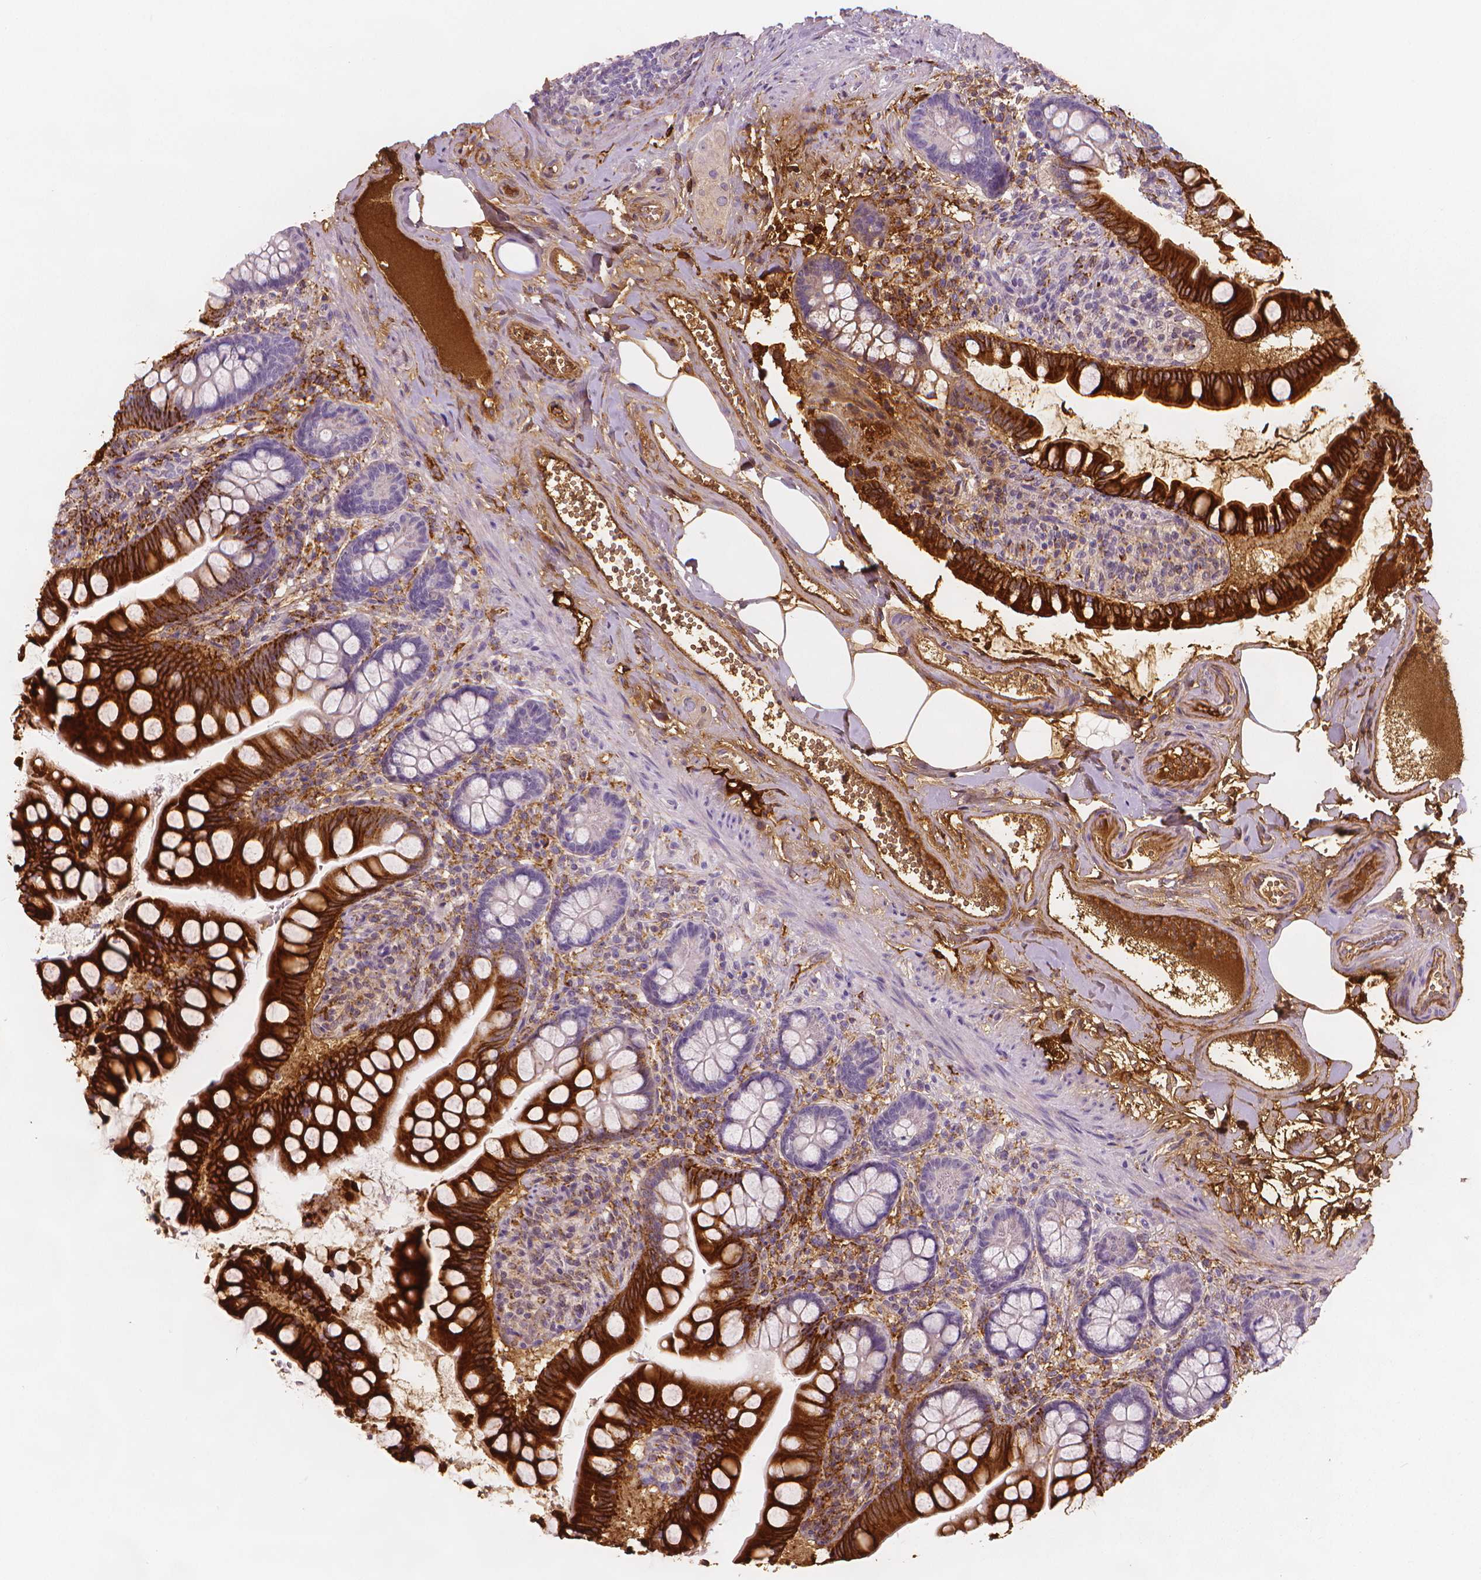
{"staining": {"intensity": "strong", "quantity": "25%-75%", "location": "cytoplasmic/membranous"}, "tissue": "small intestine", "cell_type": "Glandular cells", "image_type": "normal", "snomed": [{"axis": "morphology", "description": "Normal tissue, NOS"}, {"axis": "topography", "description": "Small intestine"}], "caption": "Immunohistochemistry (IHC) photomicrograph of unremarkable small intestine: human small intestine stained using immunohistochemistry (IHC) displays high levels of strong protein expression localized specifically in the cytoplasmic/membranous of glandular cells, appearing as a cytoplasmic/membranous brown color.", "gene": "APOA4", "patient": {"sex": "female", "age": 56}}